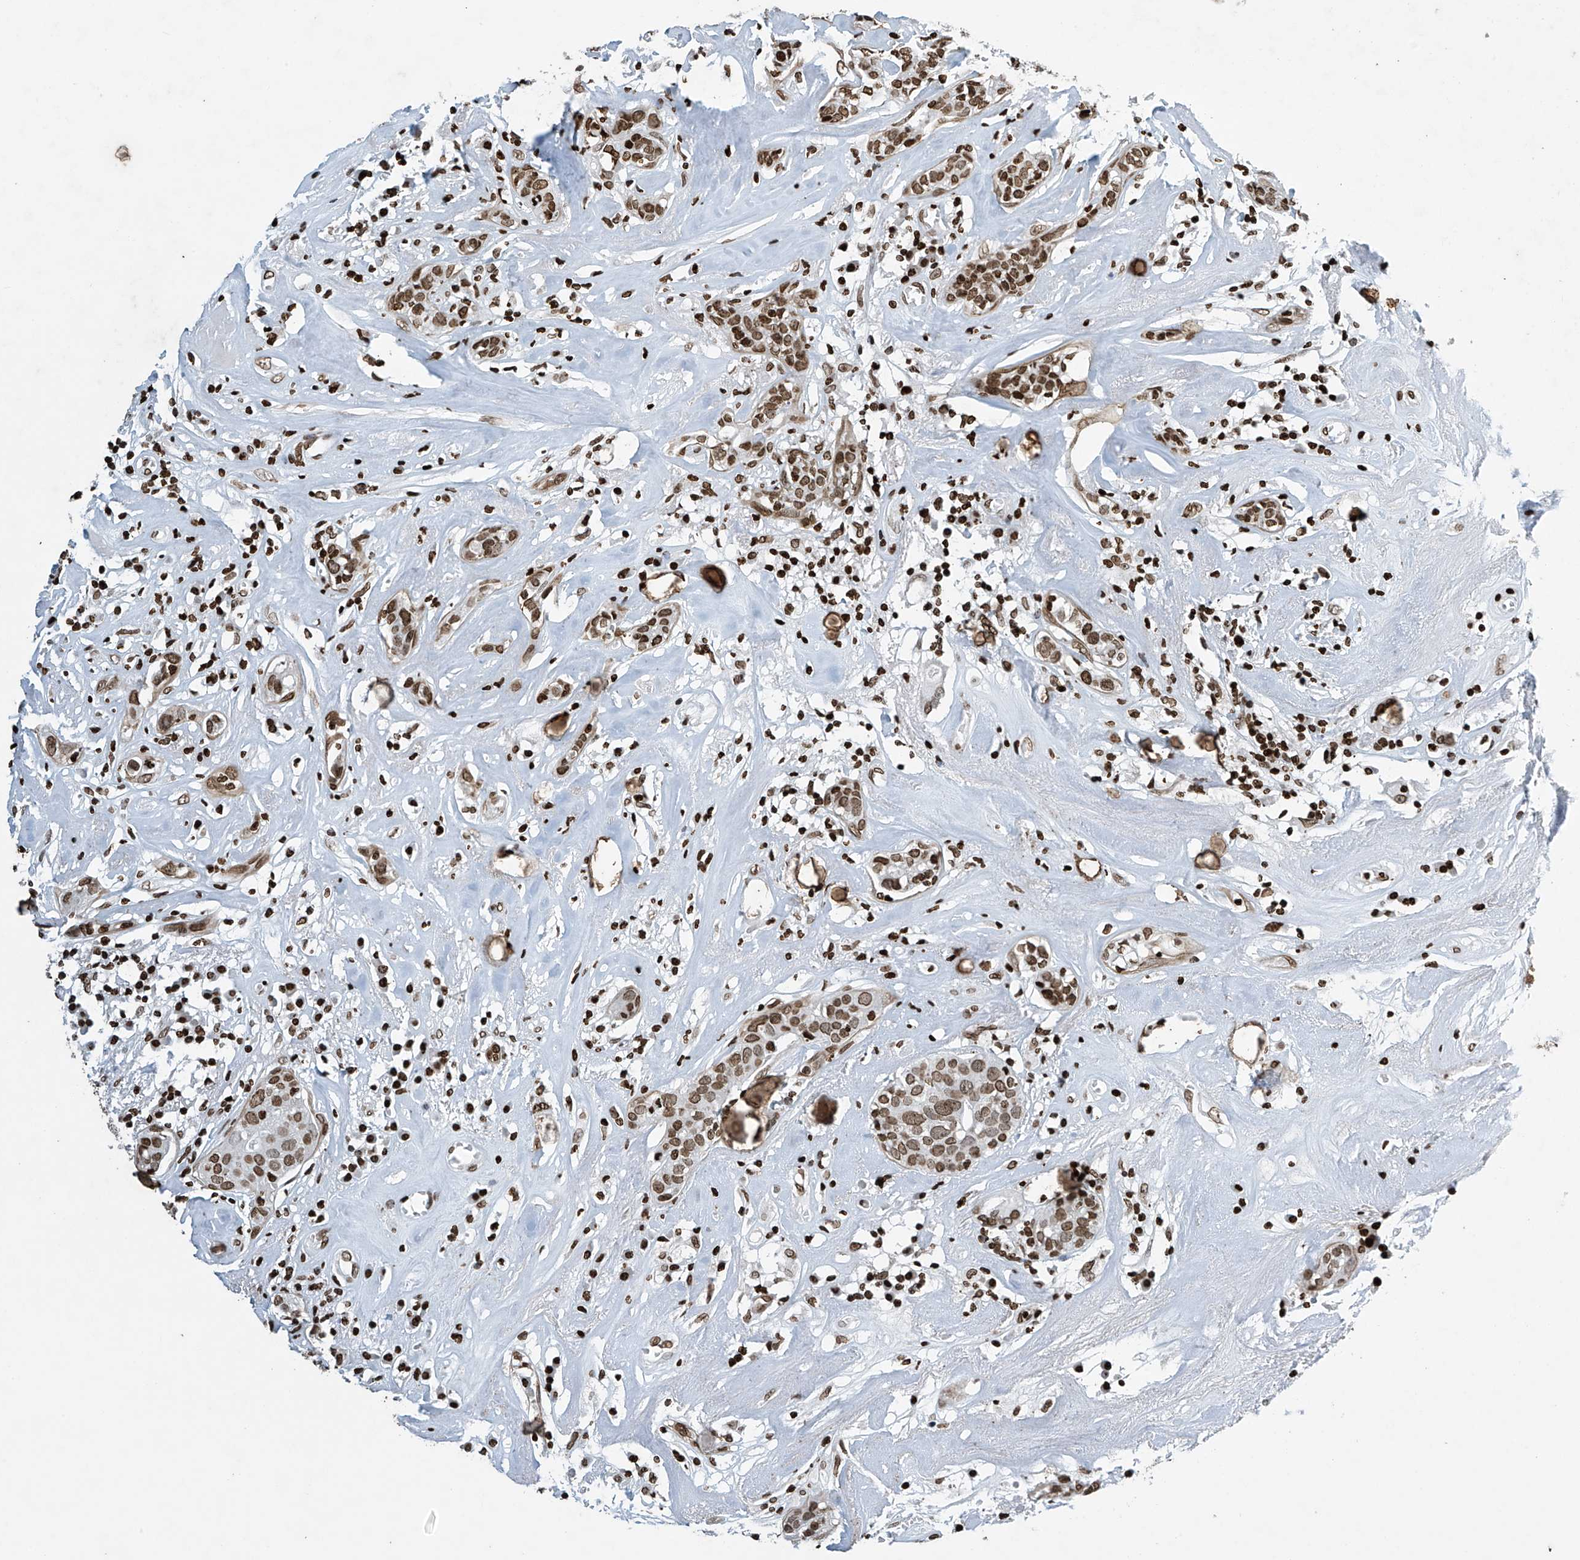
{"staining": {"intensity": "moderate", "quantity": ">75%", "location": "nuclear"}, "tissue": "head and neck cancer", "cell_type": "Tumor cells", "image_type": "cancer", "snomed": [{"axis": "morphology", "description": "Adenocarcinoma, NOS"}, {"axis": "topography", "description": "Salivary gland"}, {"axis": "topography", "description": "Head-Neck"}], "caption": "DAB immunohistochemical staining of human head and neck cancer (adenocarcinoma) displays moderate nuclear protein staining in approximately >75% of tumor cells.", "gene": "H4C16", "patient": {"sex": "female", "age": 65}}